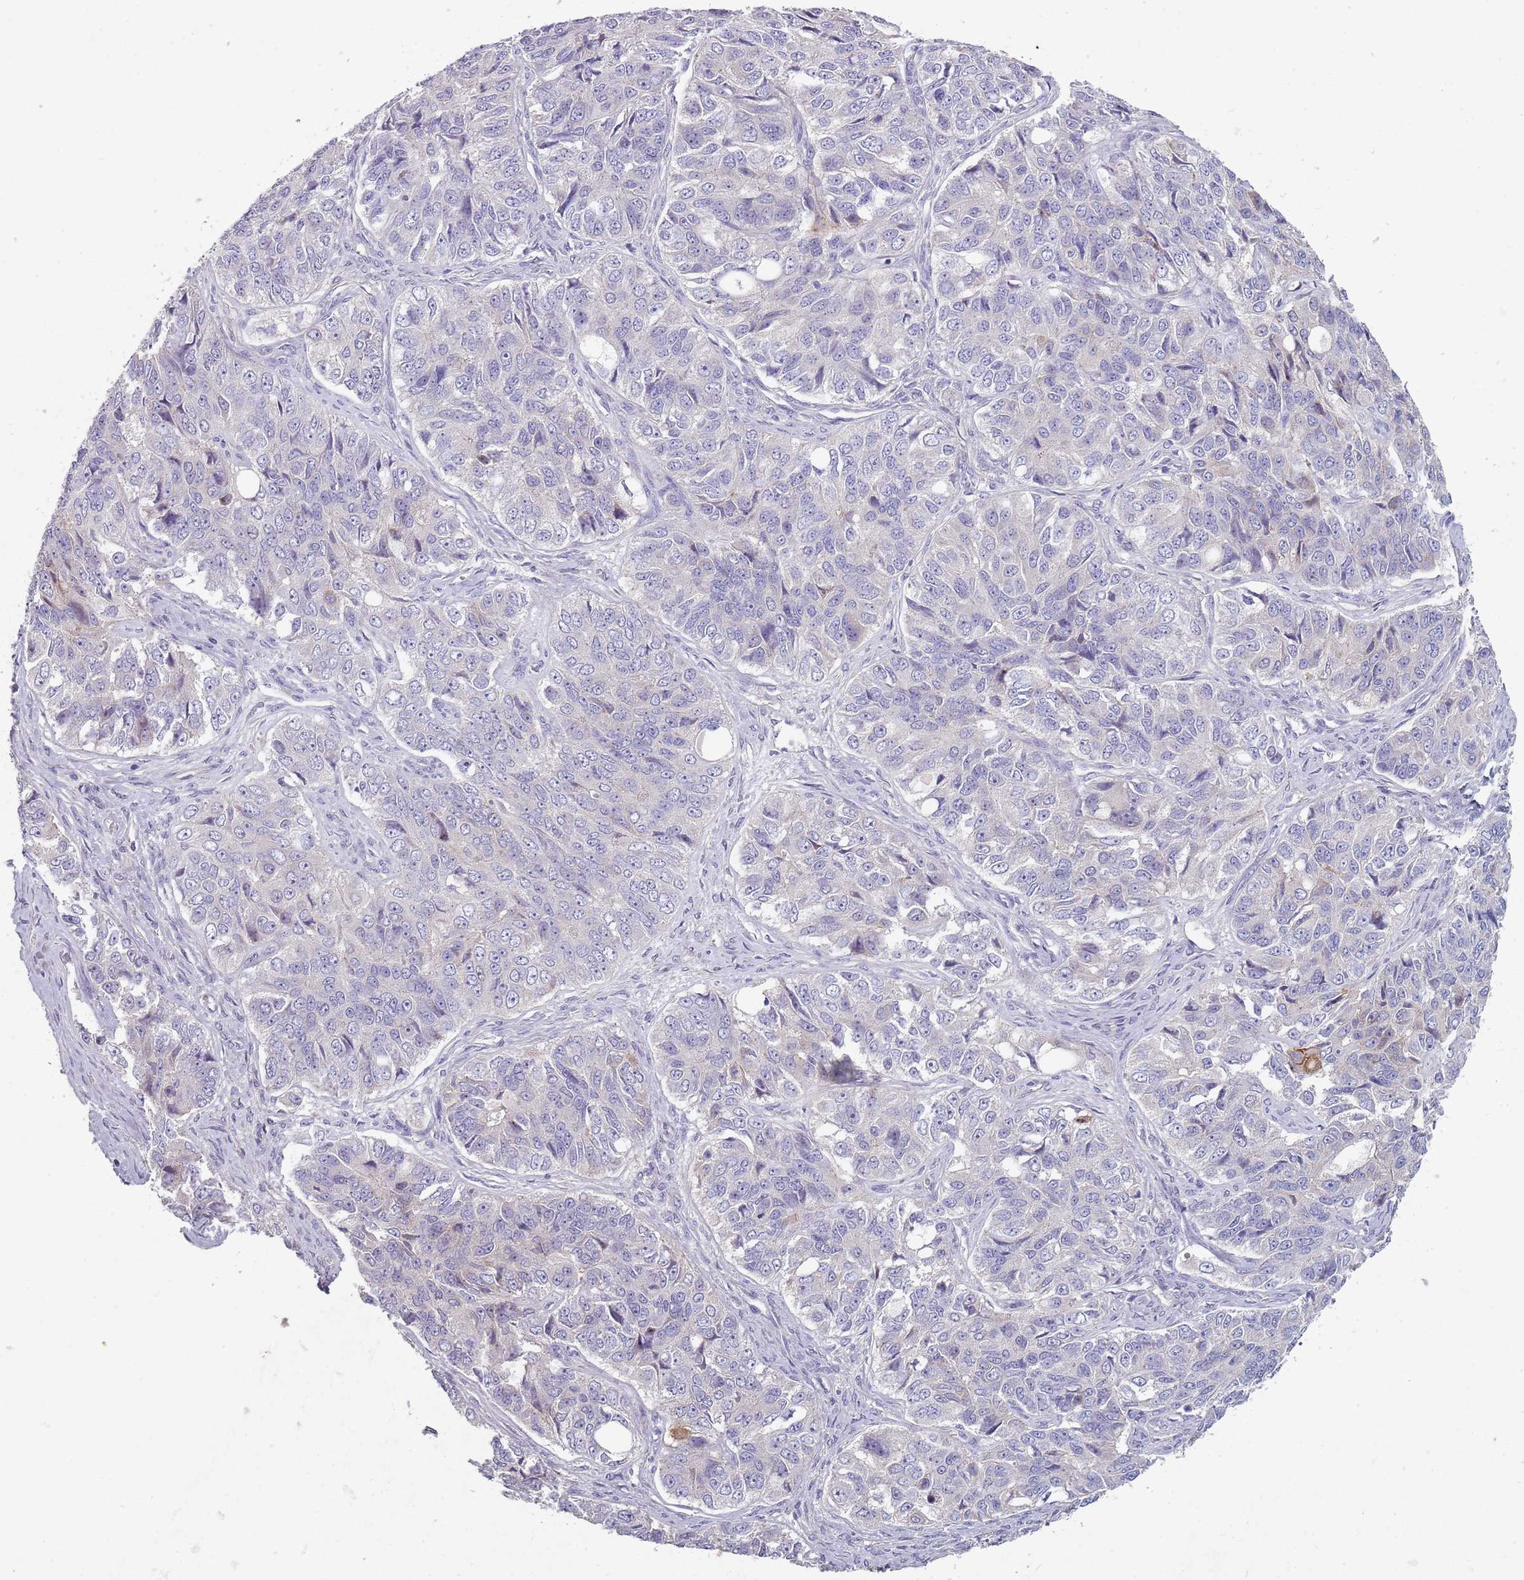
{"staining": {"intensity": "negative", "quantity": "none", "location": "none"}, "tissue": "ovarian cancer", "cell_type": "Tumor cells", "image_type": "cancer", "snomed": [{"axis": "morphology", "description": "Carcinoma, endometroid"}, {"axis": "topography", "description": "Ovary"}], "caption": "Histopathology image shows no protein expression in tumor cells of endometroid carcinoma (ovarian) tissue. (DAB immunohistochemistry (IHC) with hematoxylin counter stain).", "gene": "ZNF583", "patient": {"sex": "female", "age": 51}}